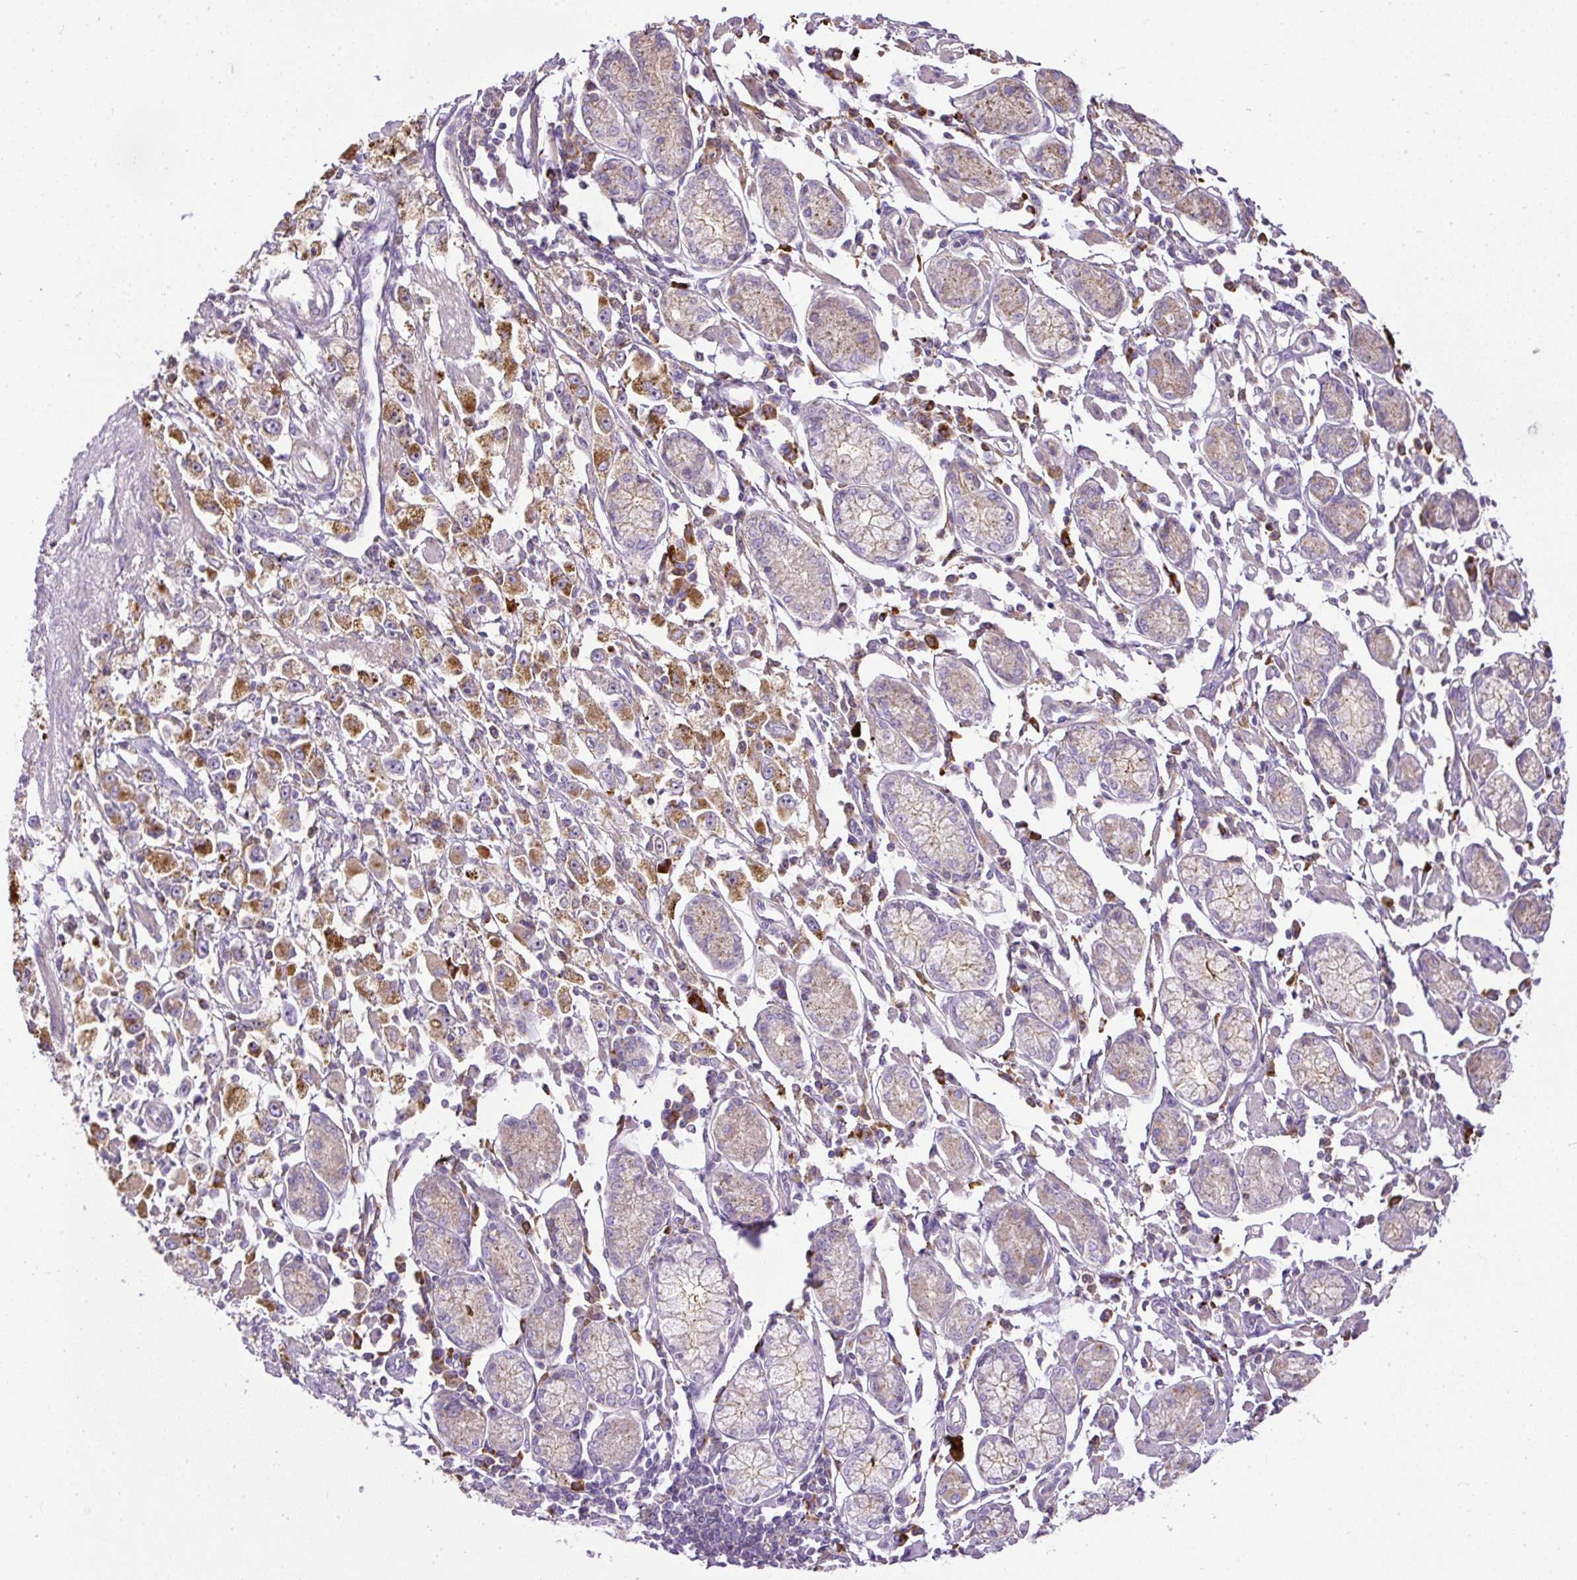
{"staining": {"intensity": "moderate", "quantity": ">75%", "location": "cytoplasmic/membranous"}, "tissue": "stomach cancer", "cell_type": "Tumor cells", "image_type": "cancer", "snomed": [{"axis": "morphology", "description": "Adenocarcinoma, NOS"}, {"axis": "topography", "description": "Stomach"}], "caption": "IHC of stomach adenocarcinoma shows medium levels of moderate cytoplasmic/membranous expression in about >75% of tumor cells.", "gene": "CFAP47", "patient": {"sex": "female", "age": 59}}